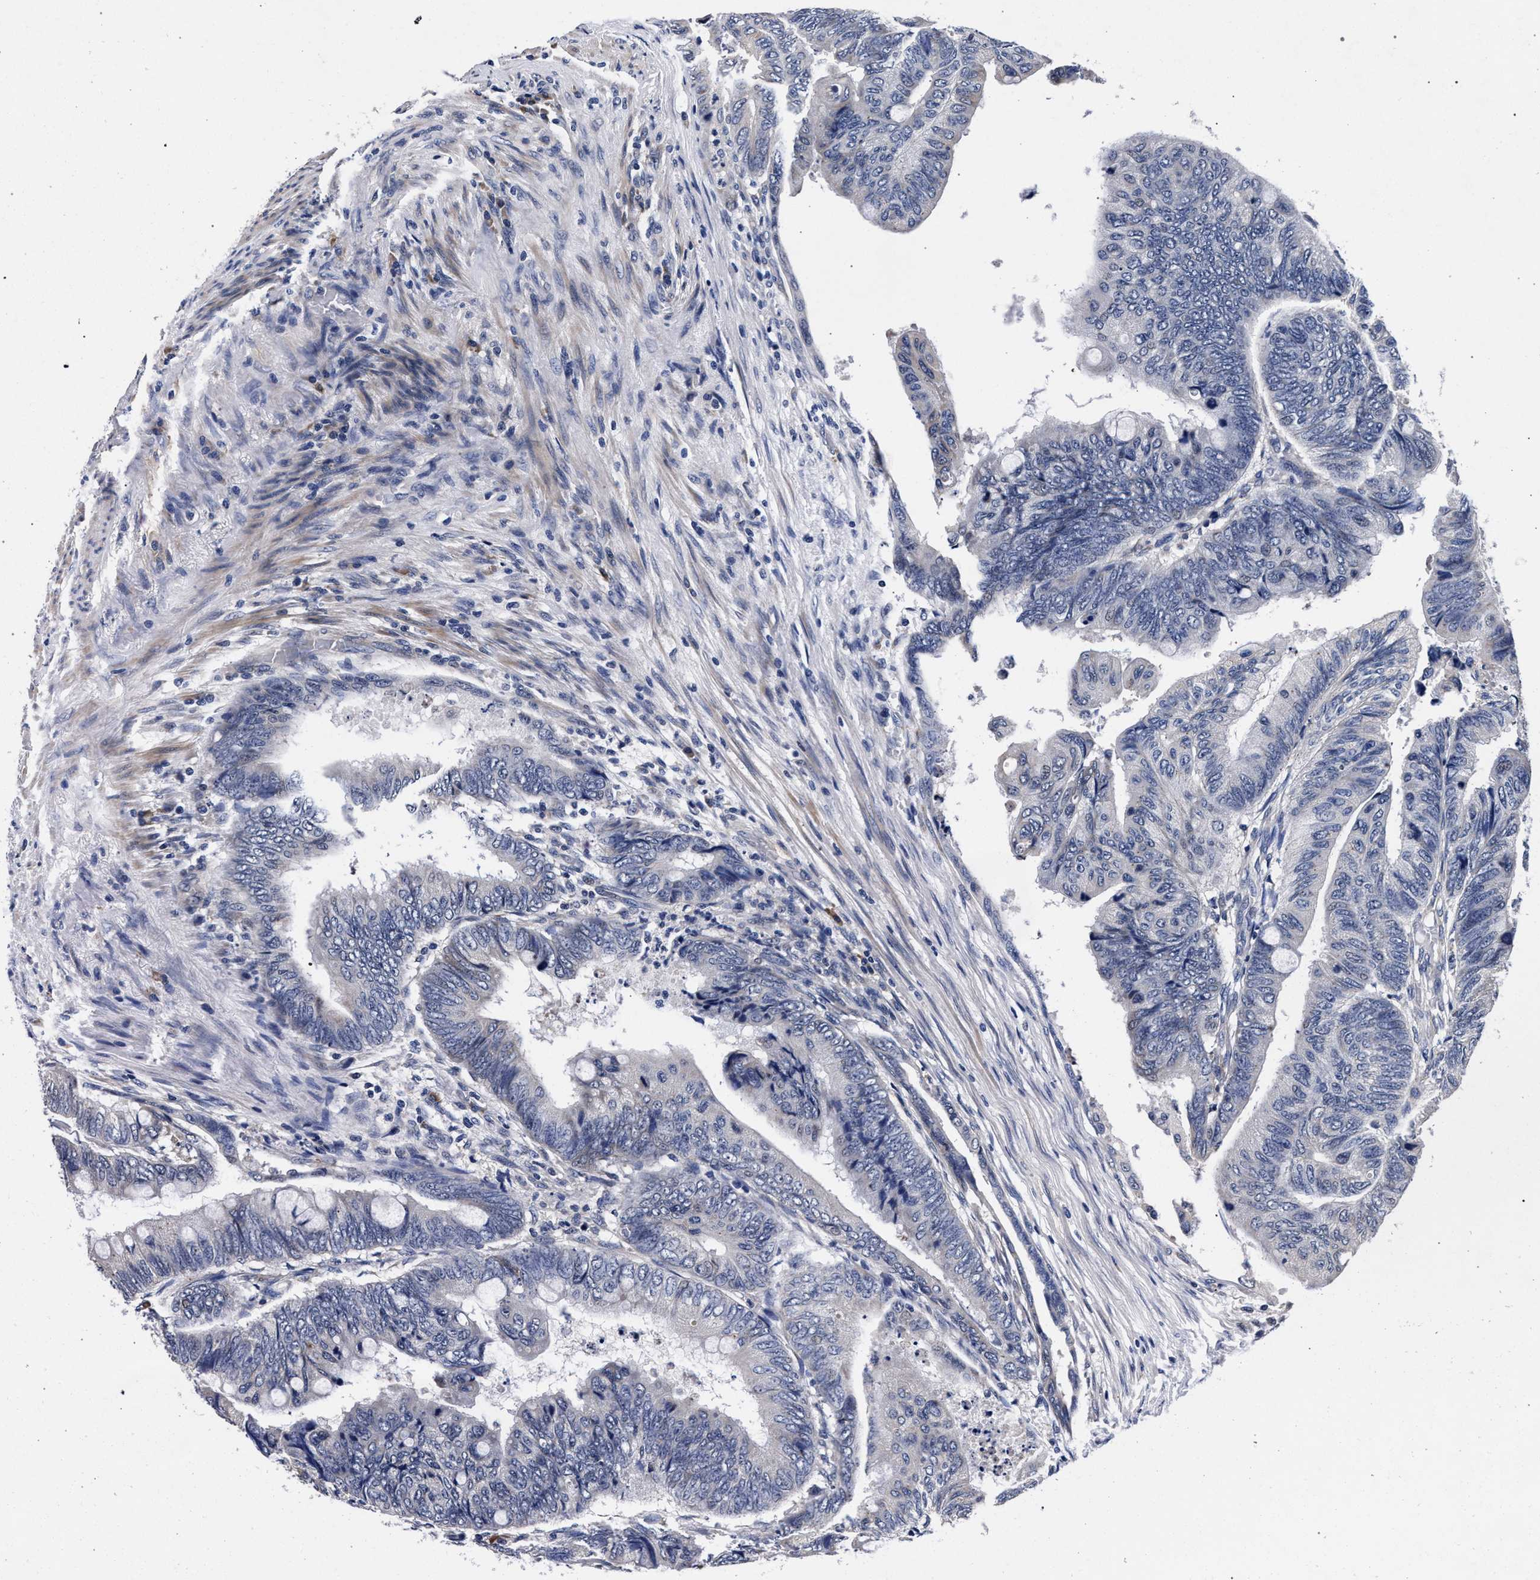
{"staining": {"intensity": "negative", "quantity": "none", "location": "none"}, "tissue": "colorectal cancer", "cell_type": "Tumor cells", "image_type": "cancer", "snomed": [{"axis": "morphology", "description": "Normal tissue, NOS"}, {"axis": "morphology", "description": "Adenocarcinoma, NOS"}, {"axis": "topography", "description": "Rectum"}, {"axis": "topography", "description": "Peripheral nerve tissue"}], "caption": "IHC micrograph of neoplastic tissue: human colorectal adenocarcinoma stained with DAB (3,3'-diaminobenzidine) displays no significant protein staining in tumor cells. Nuclei are stained in blue.", "gene": "CFAP95", "patient": {"sex": "male", "age": 92}}